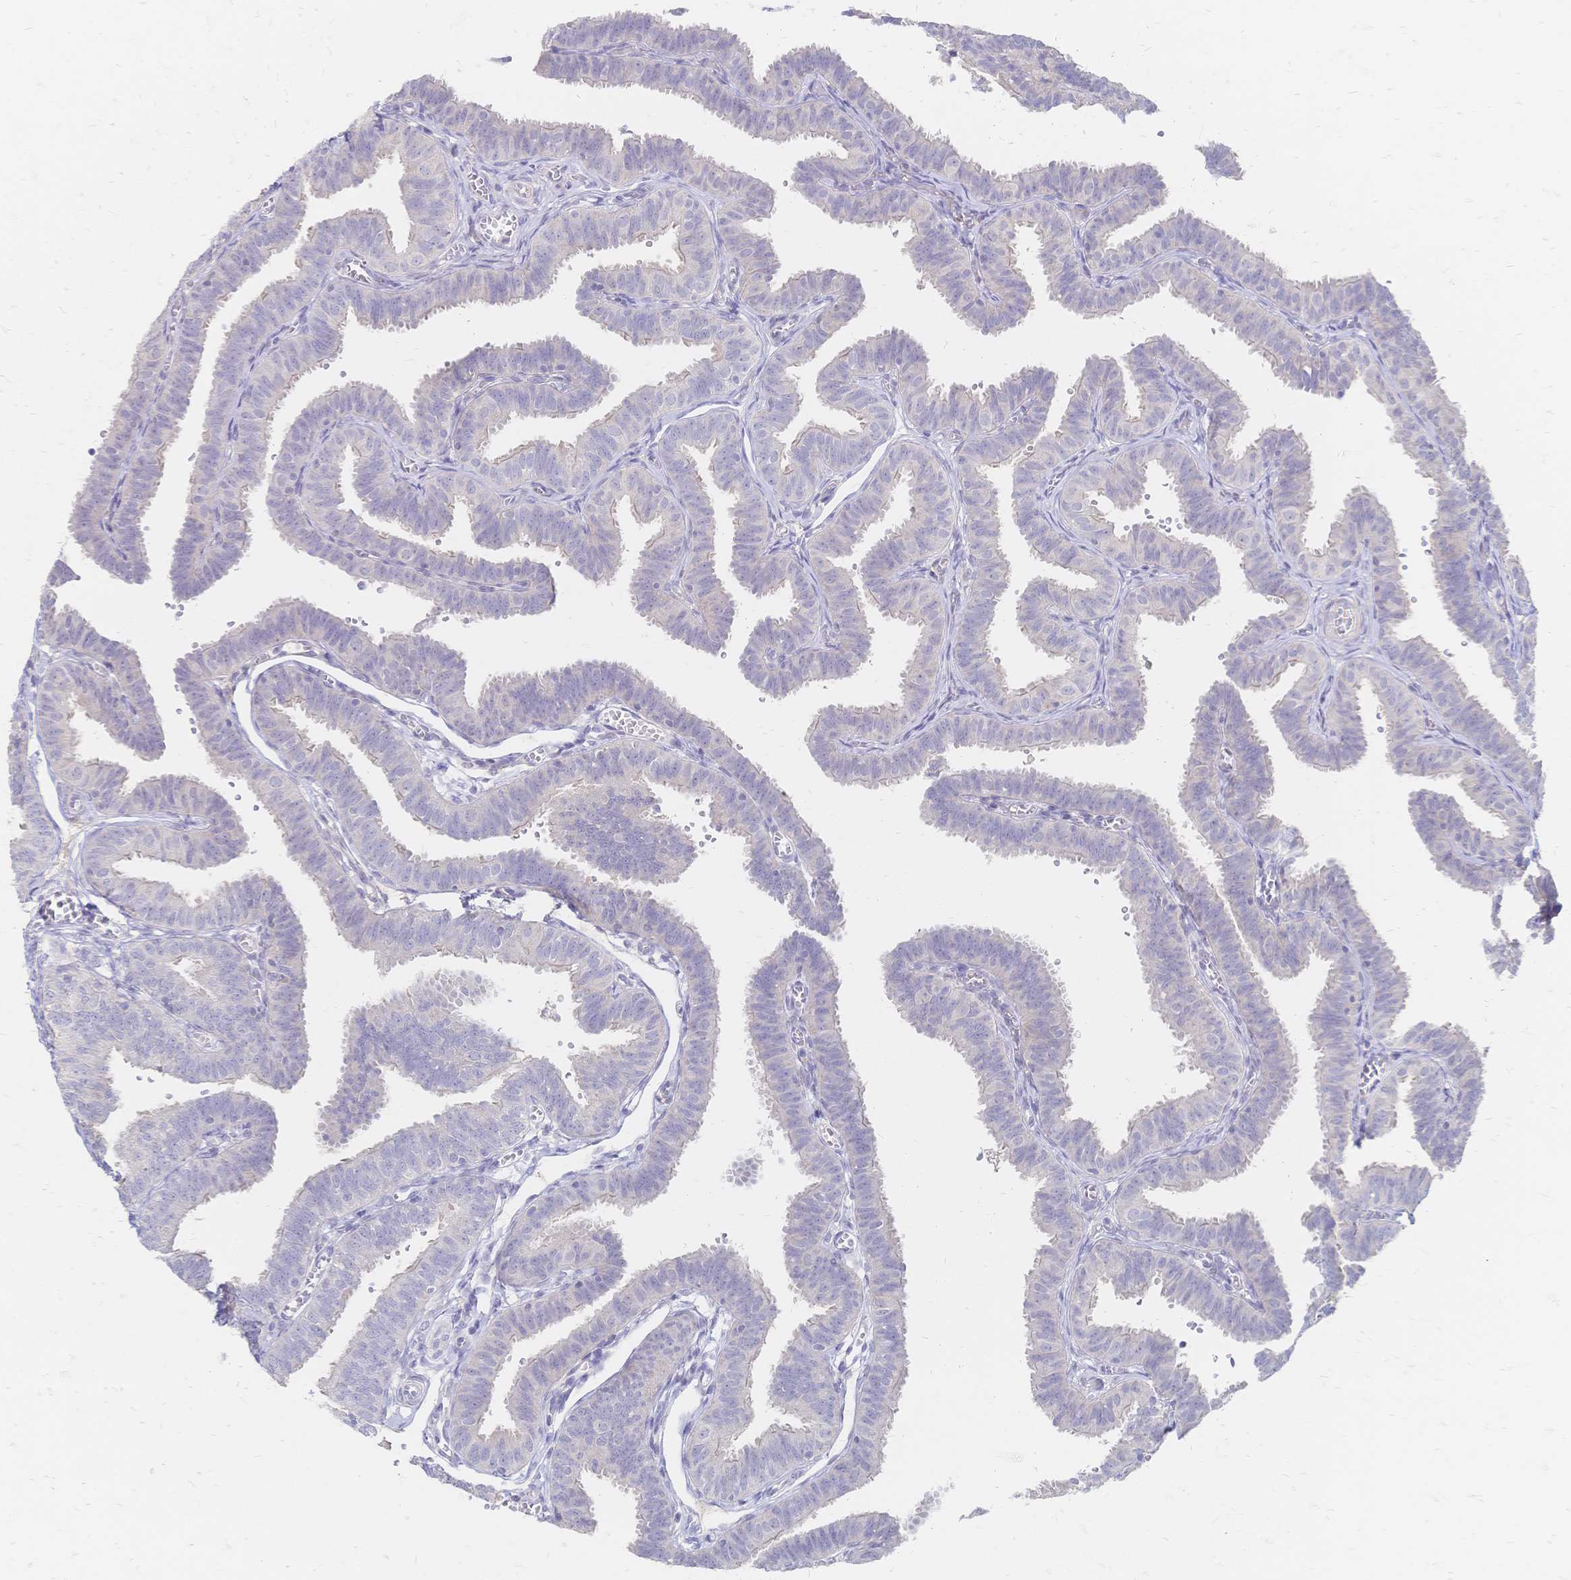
{"staining": {"intensity": "weak", "quantity": "25%-75%", "location": "cytoplasmic/membranous"}, "tissue": "fallopian tube", "cell_type": "Glandular cells", "image_type": "normal", "snomed": [{"axis": "morphology", "description": "Normal tissue, NOS"}, {"axis": "topography", "description": "Fallopian tube"}], "caption": "Fallopian tube stained for a protein (brown) shows weak cytoplasmic/membranous positive positivity in about 25%-75% of glandular cells.", "gene": "VWC2L", "patient": {"sex": "female", "age": 25}}